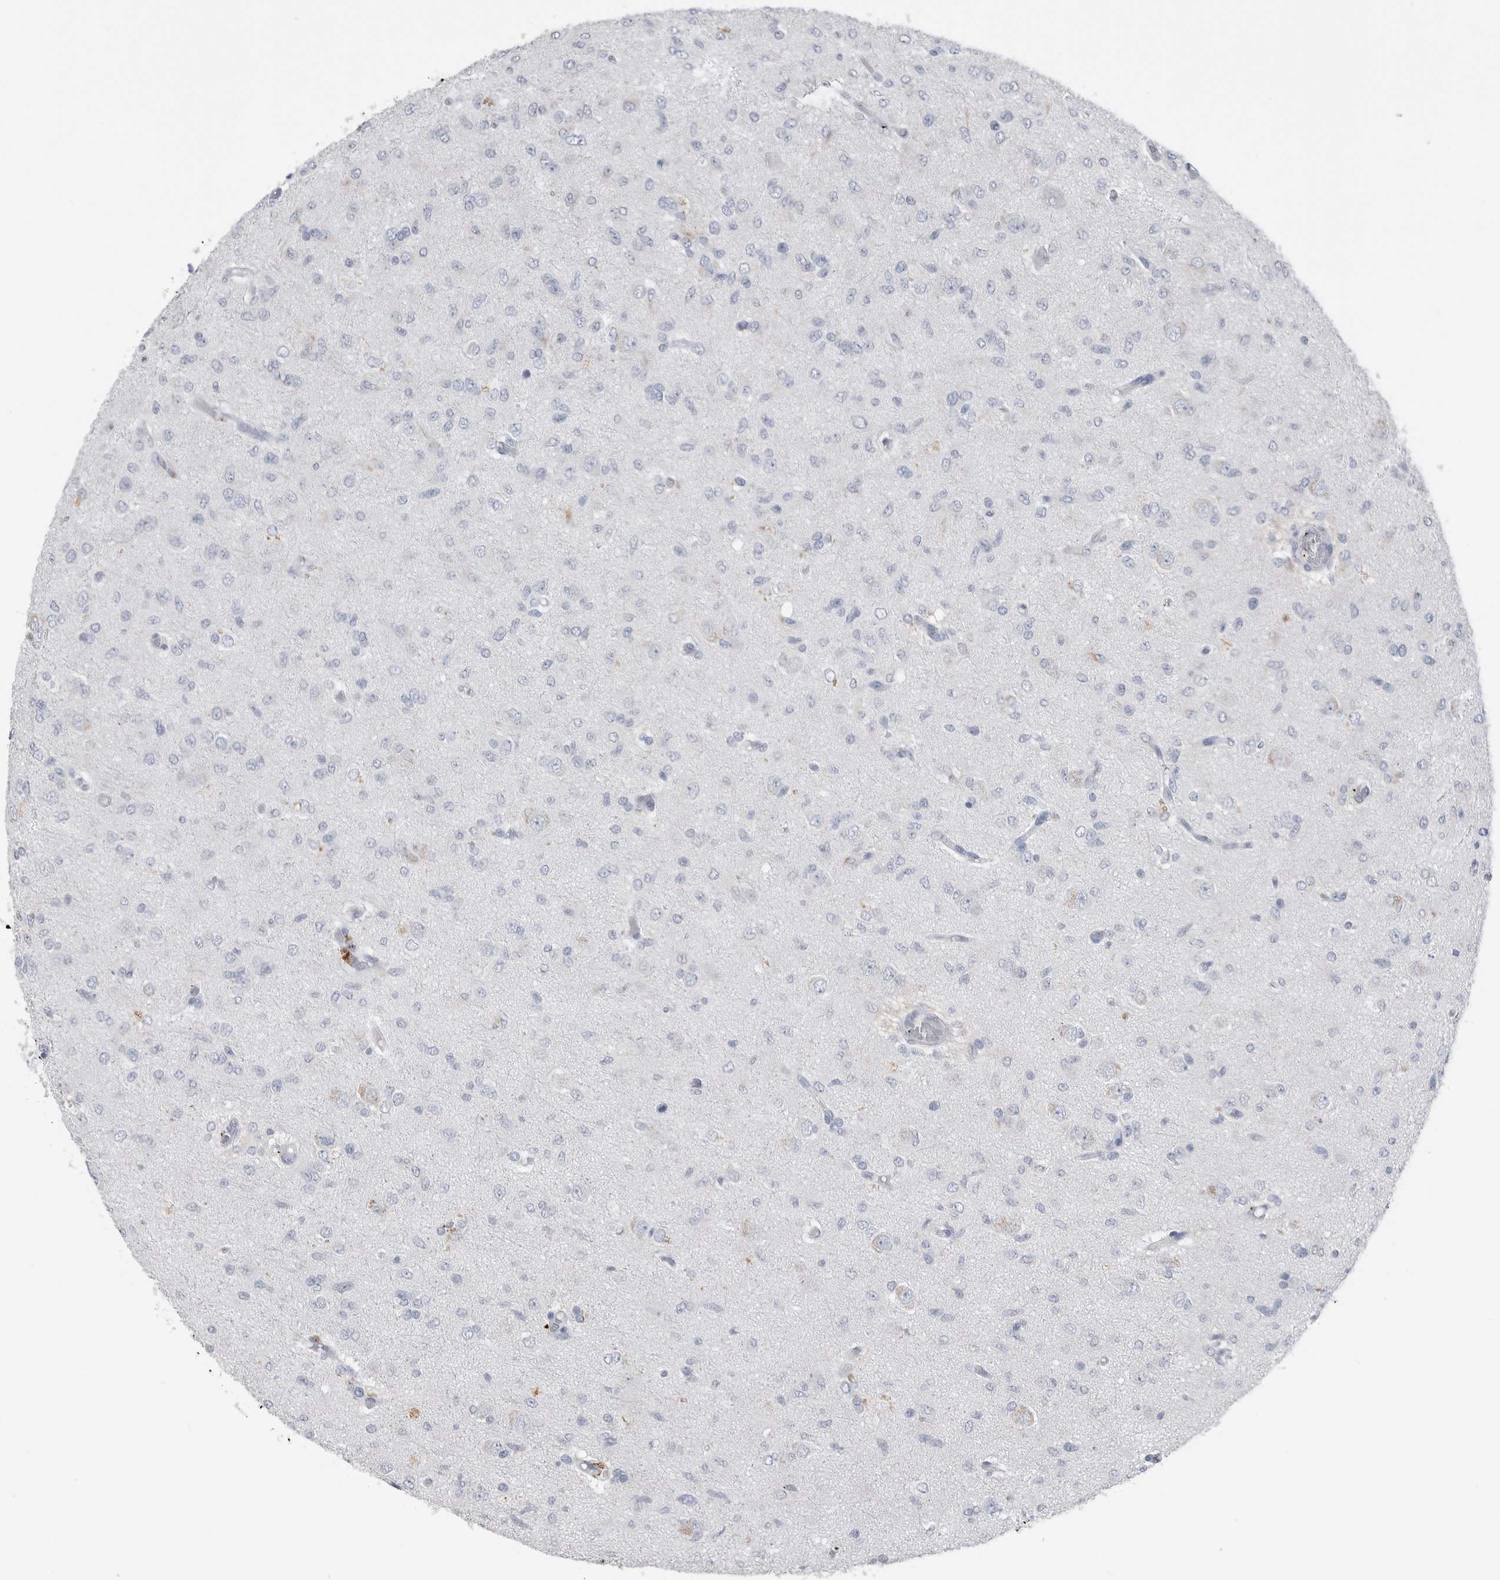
{"staining": {"intensity": "negative", "quantity": "none", "location": "none"}, "tissue": "glioma", "cell_type": "Tumor cells", "image_type": "cancer", "snomed": [{"axis": "morphology", "description": "Glioma, malignant, High grade"}, {"axis": "topography", "description": "Brain"}], "caption": "High power microscopy image of an immunohistochemistry (IHC) histopathology image of glioma, revealing no significant positivity in tumor cells.", "gene": "ABHD12", "patient": {"sex": "female", "age": 59}}